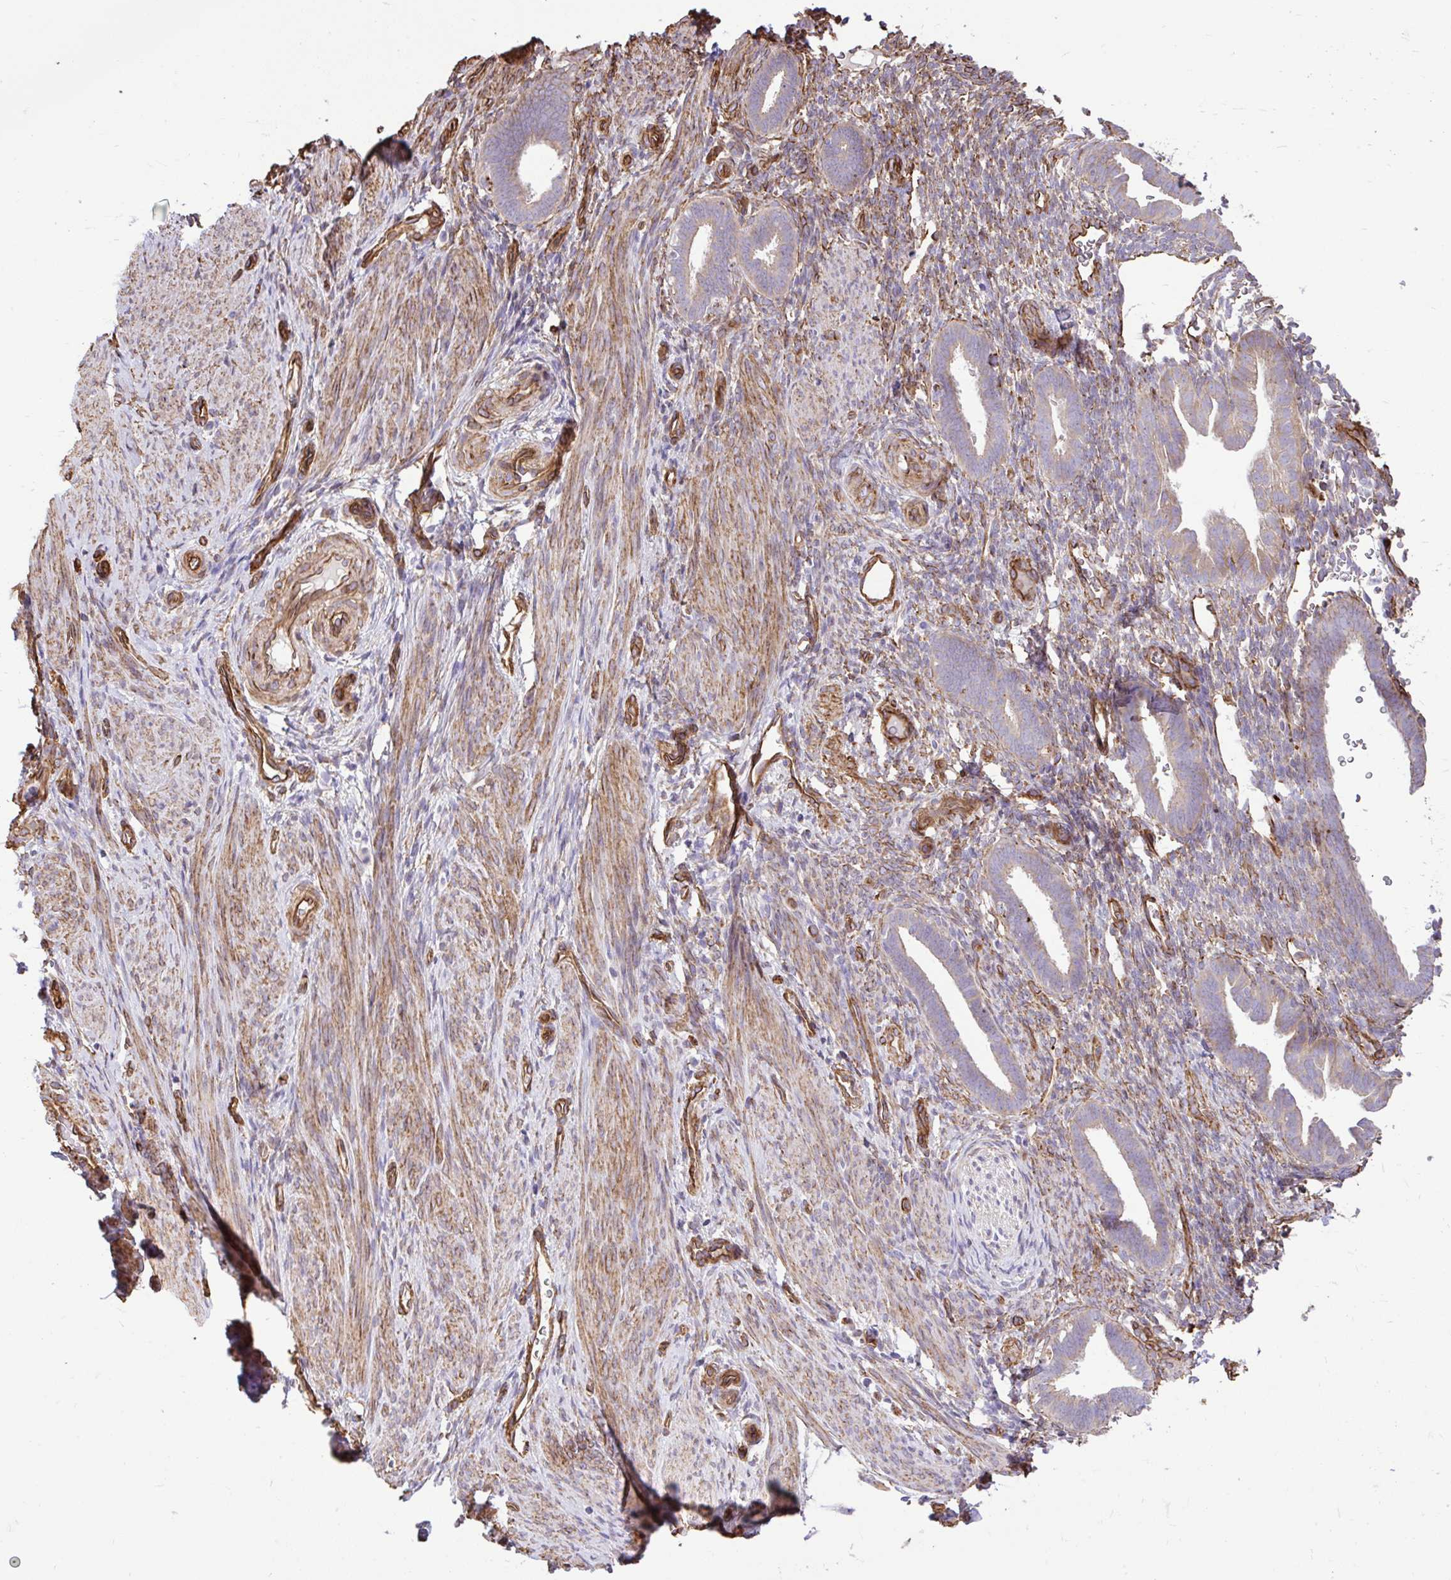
{"staining": {"intensity": "moderate", "quantity": "<25%", "location": "cytoplasmic/membranous"}, "tissue": "endometrium", "cell_type": "Cells in endometrial stroma", "image_type": "normal", "snomed": [{"axis": "morphology", "description": "Normal tissue, NOS"}, {"axis": "topography", "description": "Endometrium"}], "caption": "Immunohistochemistry of normal endometrium demonstrates low levels of moderate cytoplasmic/membranous expression in approximately <25% of cells in endometrial stroma. (DAB = brown stain, brightfield microscopy at high magnification).", "gene": "PTPRK", "patient": {"sex": "female", "age": 34}}